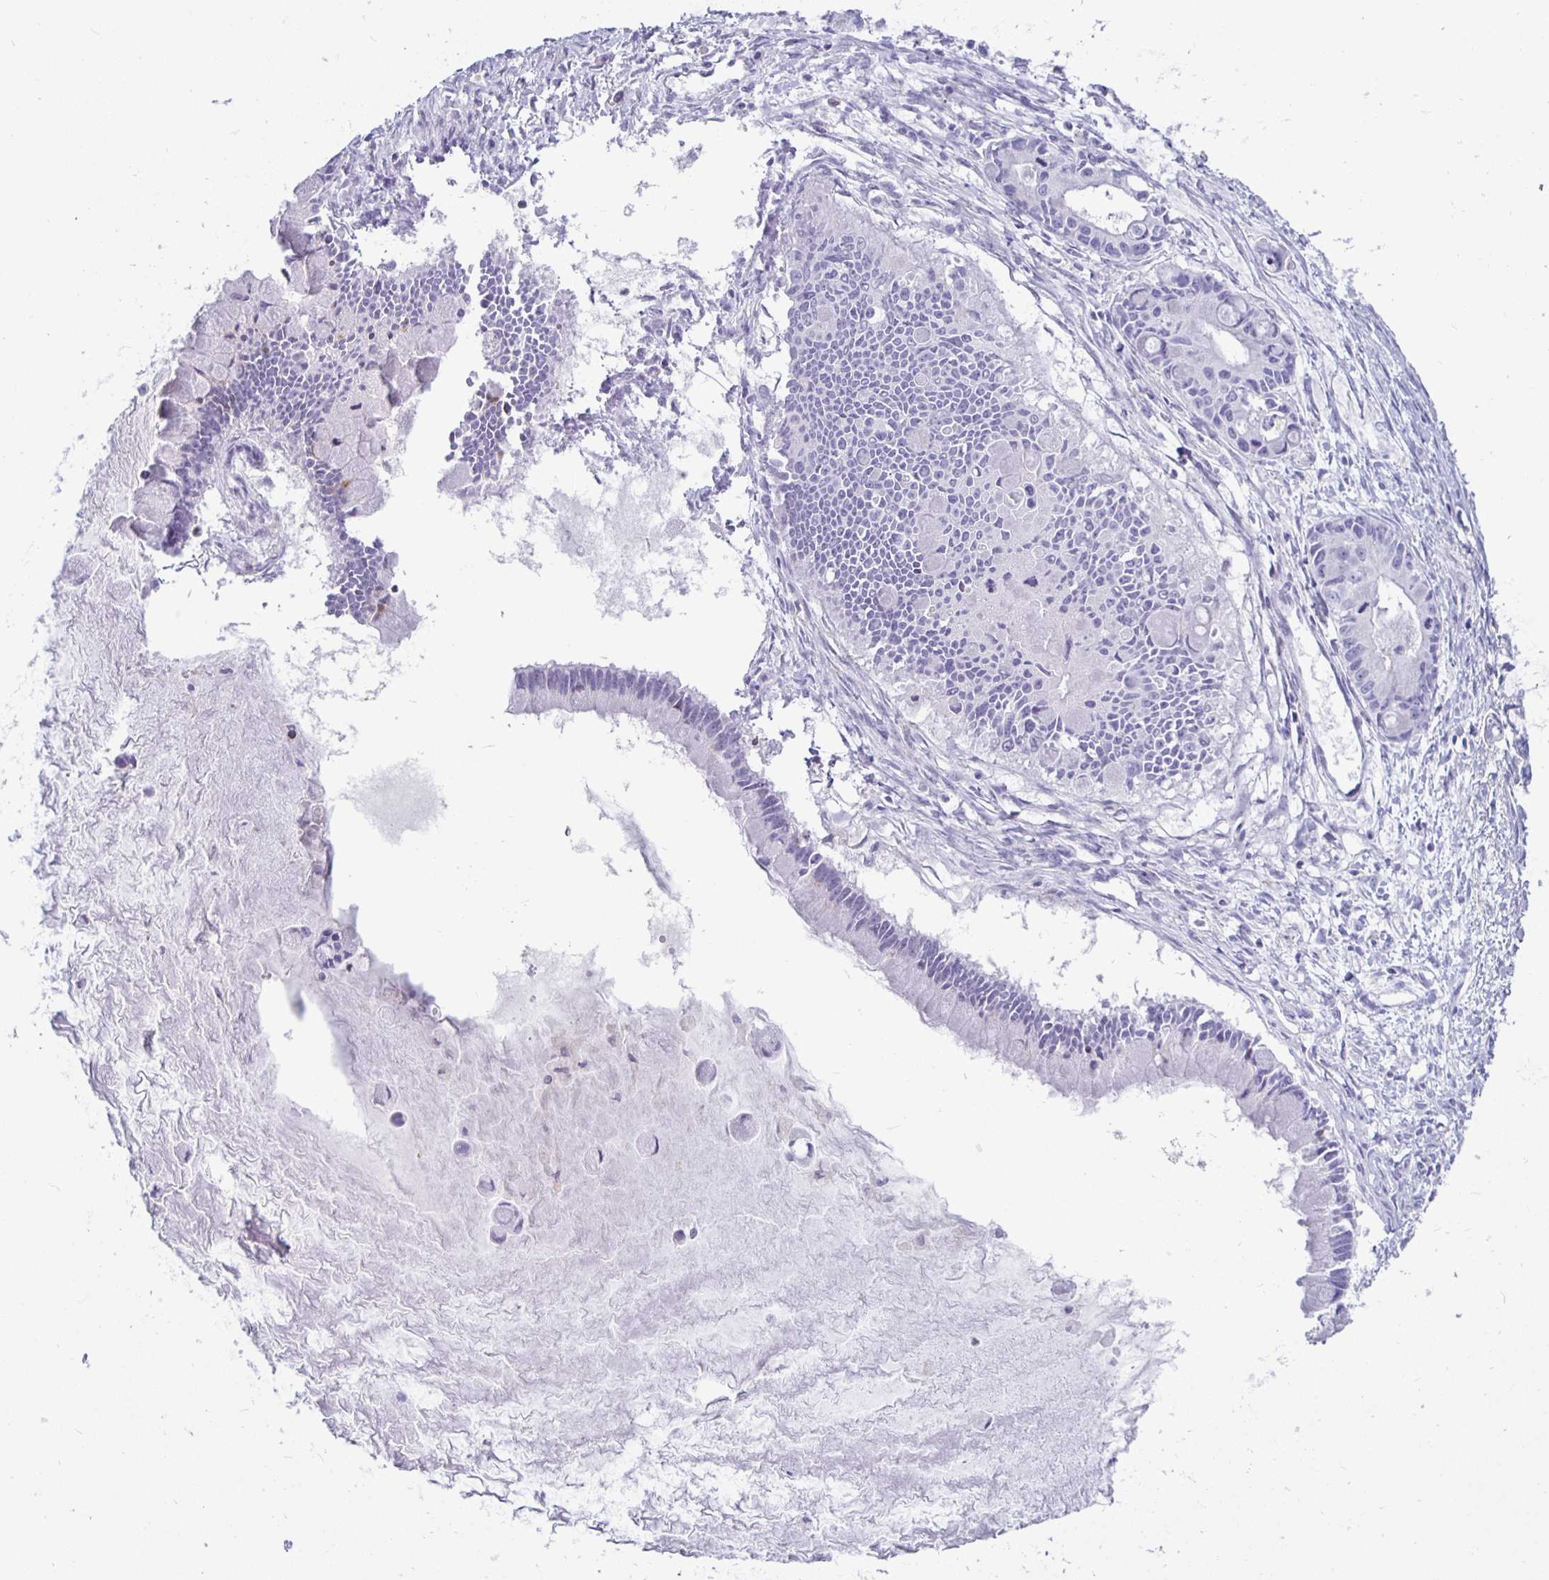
{"staining": {"intensity": "negative", "quantity": "none", "location": "none"}, "tissue": "ovarian cancer", "cell_type": "Tumor cells", "image_type": "cancer", "snomed": [{"axis": "morphology", "description": "Cystadenocarcinoma, mucinous, NOS"}, {"axis": "topography", "description": "Ovary"}], "caption": "High magnification brightfield microscopy of ovarian cancer stained with DAB (3,3'-diaminobenzidine) (brown) and counterstained with hematoxylin (blue): tumor cells show no significant positivity.", "gene": "SIRPA", "patient": {"sex": "female", "age": 63}}